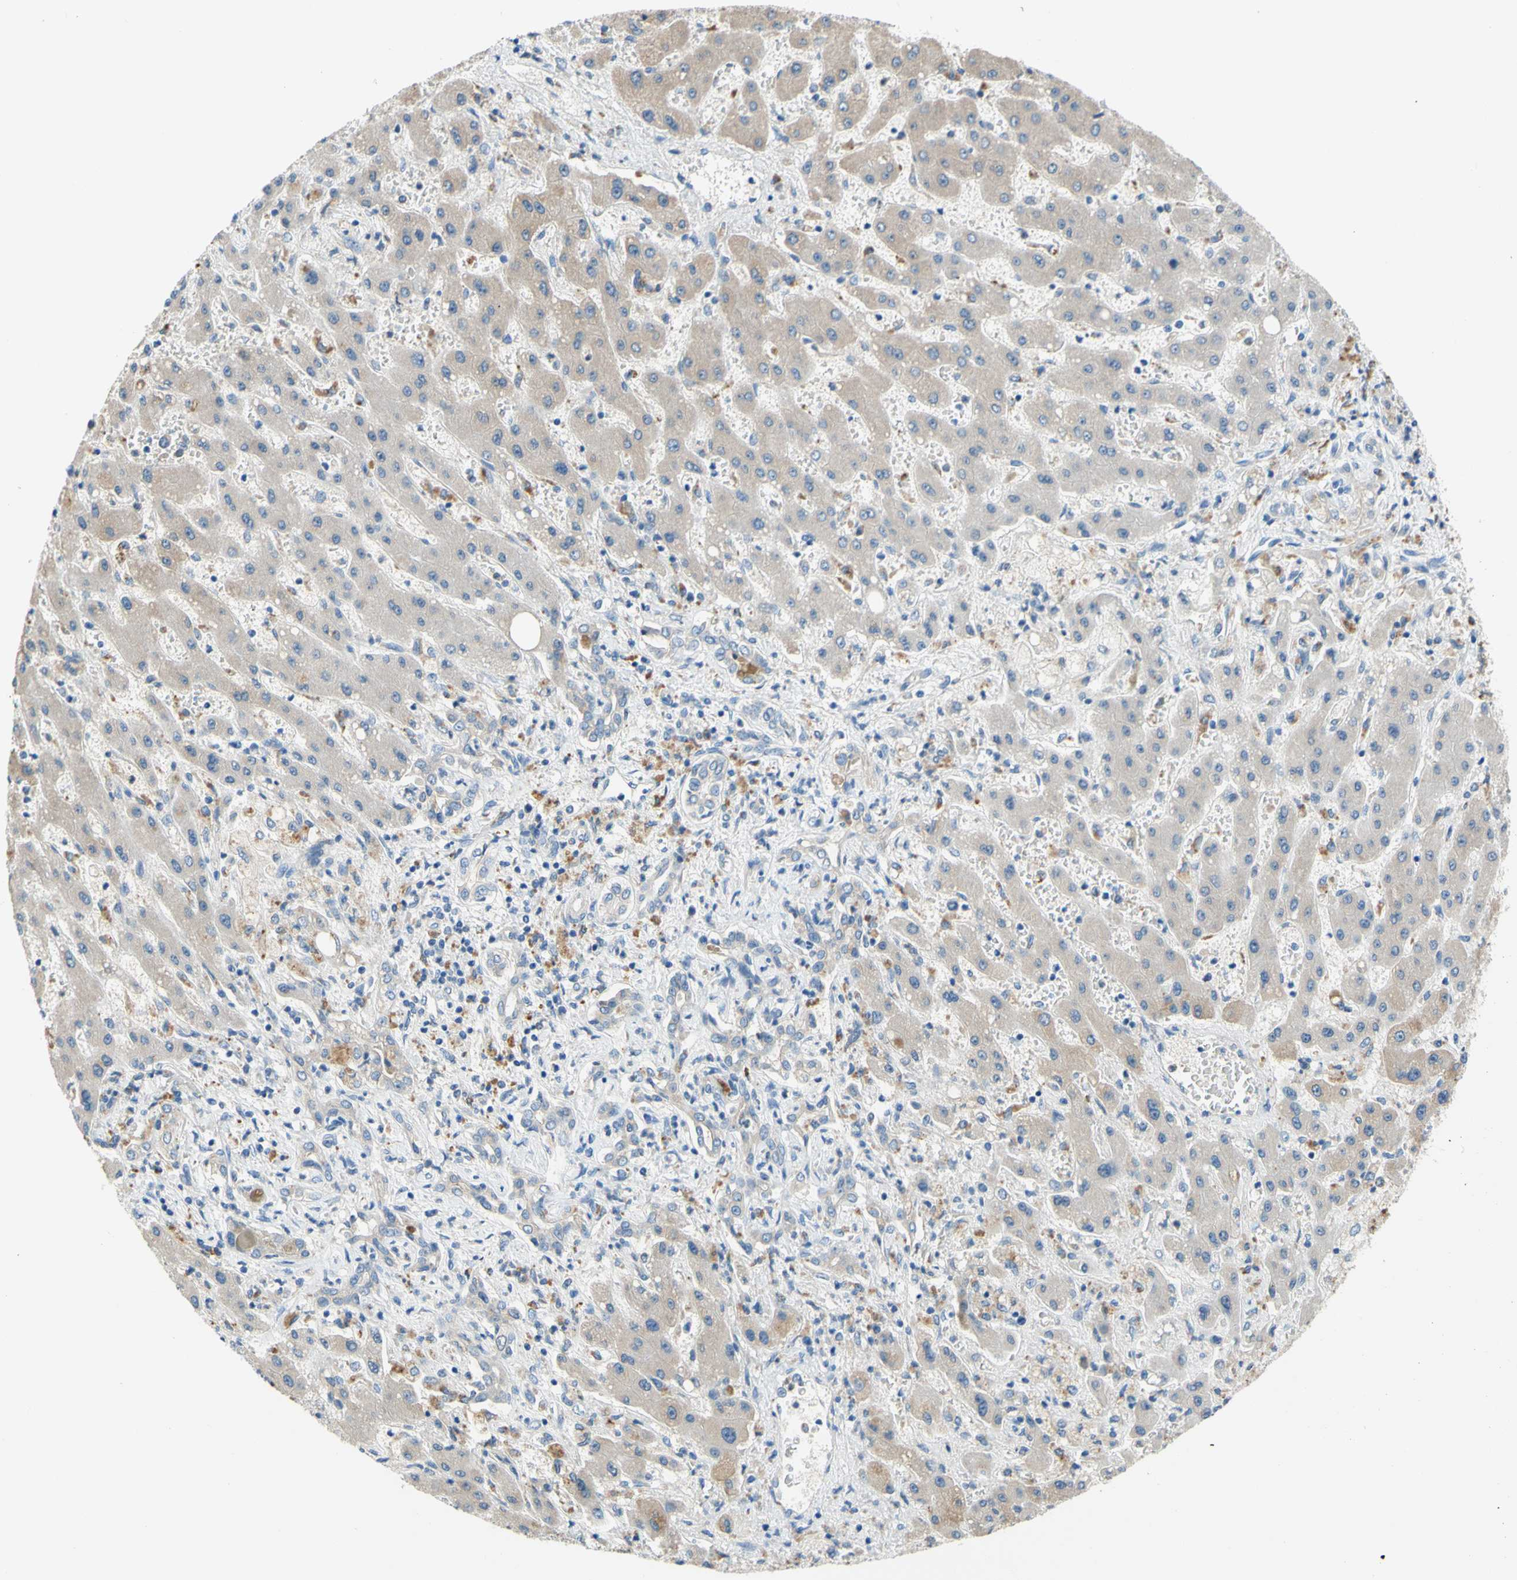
{"staining": {"intensity": "weak", "quantity": ">75%", "location": "cytoplasmic/membranous"}, "tissue": "liver cancer", "cell_type": "Tumor cells", "image_type": "cancer", "snomed": [{"axis": "morphology", "description": "Cholangiocarcinoma"}, {"axis": "topography", "description": "Liver"}], "caption": "Liver cancer stained with immunohistochemistry (IHC) displays weak cytoplasmic/membranous positivity in approximately >75% of tumor cells.", "gene": "F3", "patient": {"sex": "male", "age": 50}}